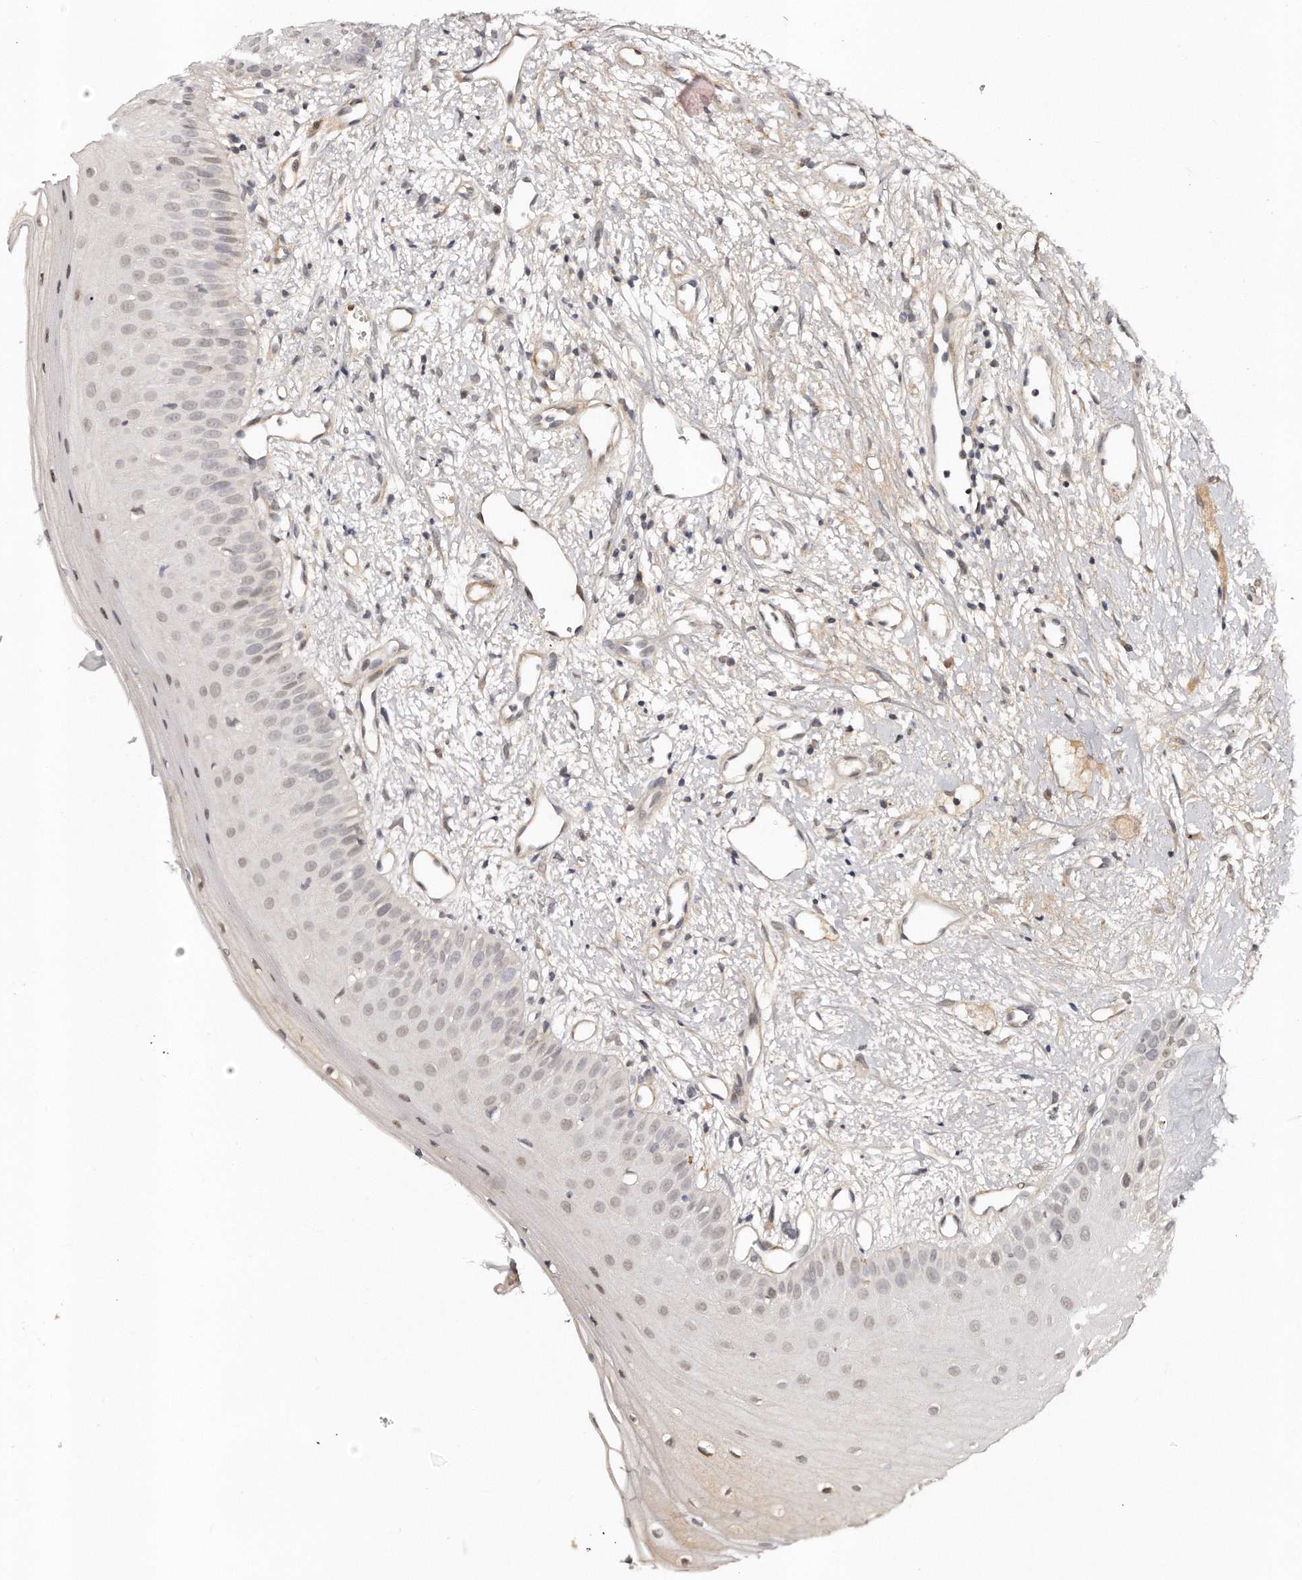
{"staining": {"intensity": "weak", "quantity": "25%-75%", "location": "cytoplasmic/membranous,nuclear"}, "tissue": "oral mucosa", "cell_type": "Squamous epithelial cells", "image_type": "normal", "snomed": [{"axis": "morphology", "description": "Normal tissue, NOS"}, {"axis": "topography", "description": "Oral tissue"}], "caption": "Brown immunohistochemical staining in unremarkable human oral mucosa shows weak cytoplasmic/membranous,nuclear expression in approximately 25%-75% of squamous epithelial cells.", "gene": "SOX4", "patient": {"sex": "female", "age": 63}}